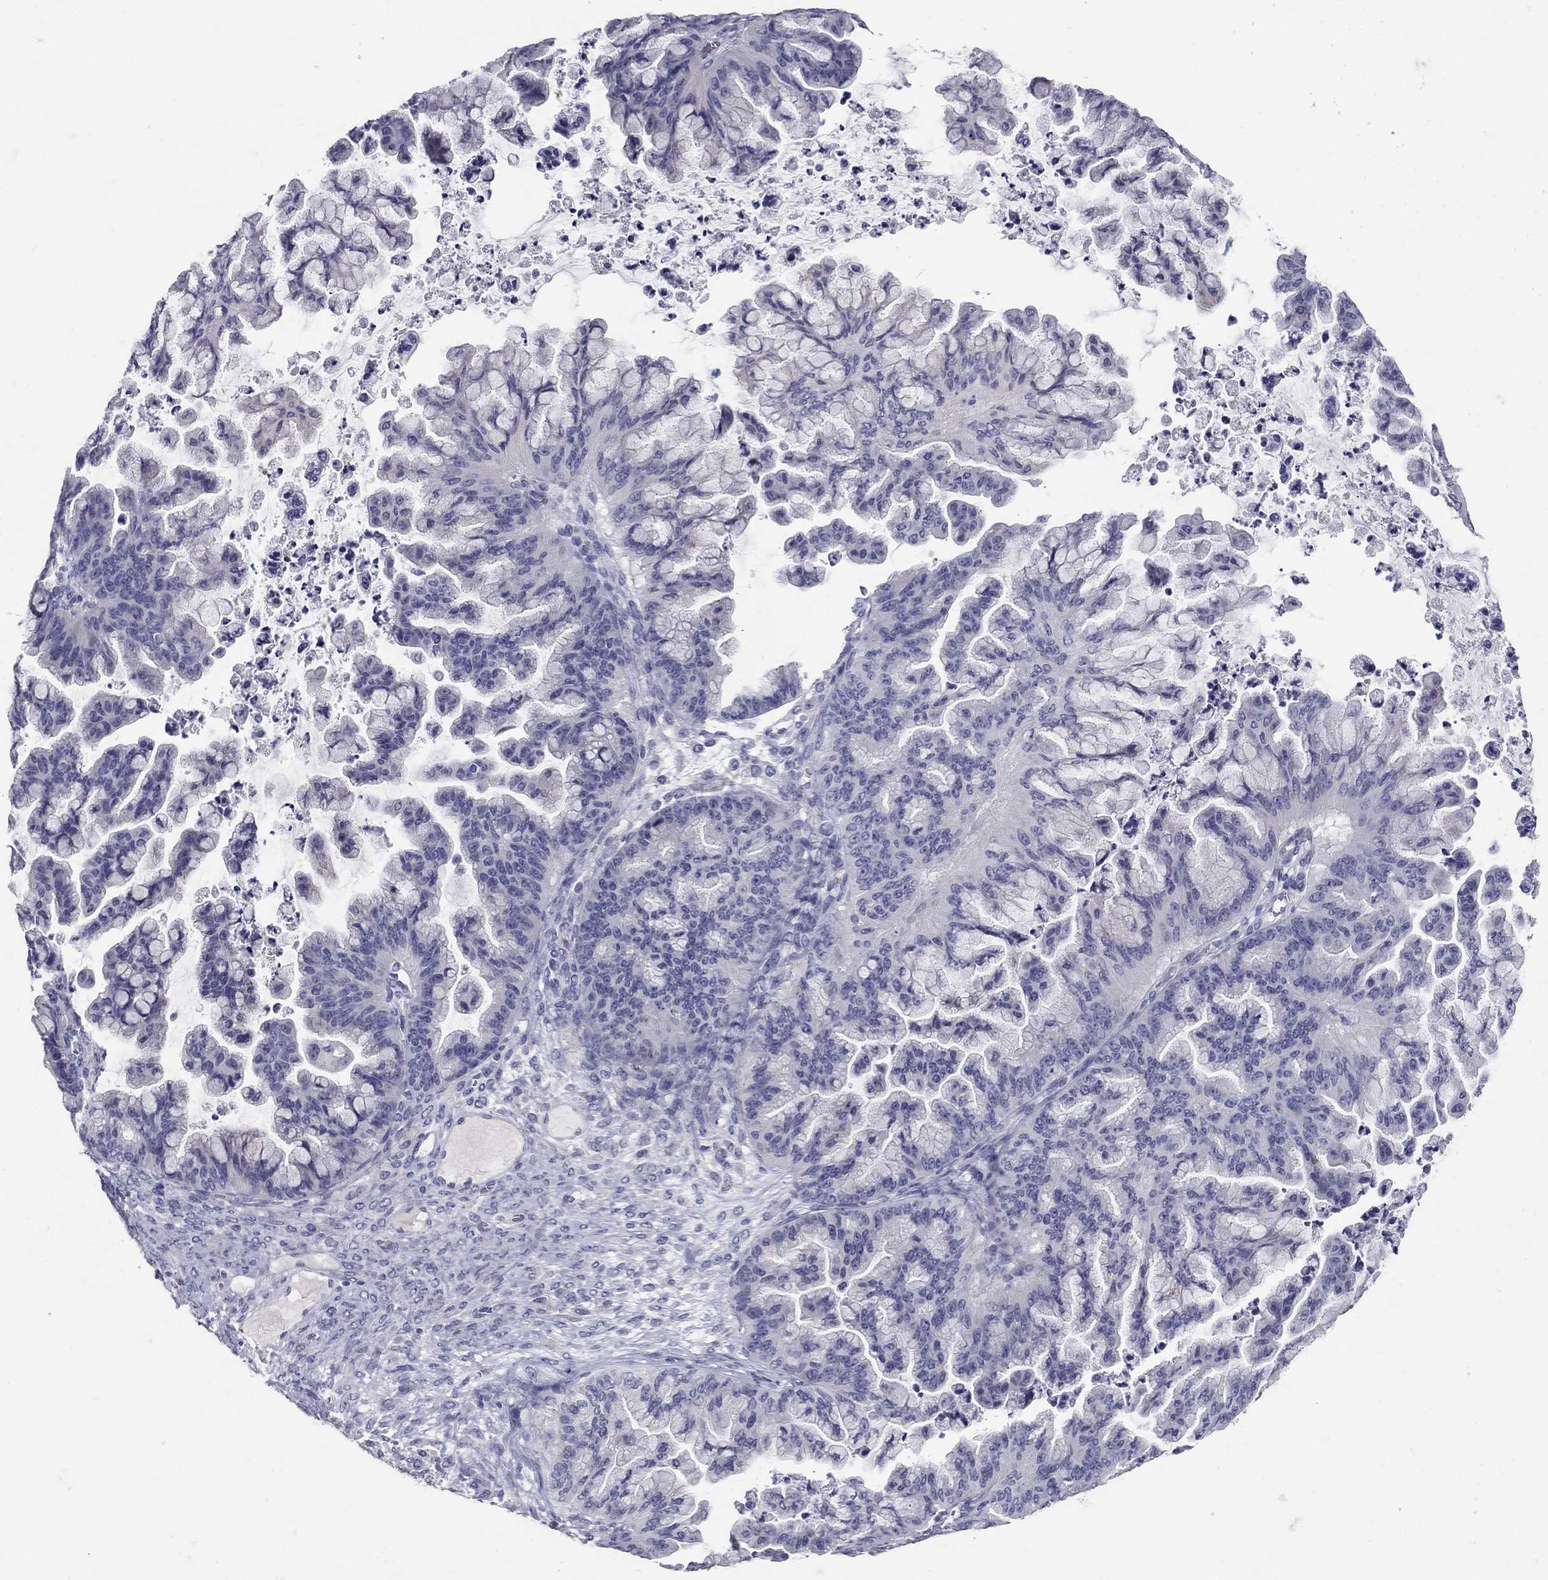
{"staining": {"intensity": "negative", "quantity": "none", "location": "none"}, "tissue": "ovarian cancer", "cell_type": "Tumor cells", "image_type": "cancer", "snomed": [{"axis": "morphology", "description": "Cystadenocarcinoma, mucinous, NOS"}, {"axis": "topography", "description": "Ovary"}], "caption": "High power microscopy histopathology image of an IHC histopathology image of ovarian cancer, revealing no significant expression in tumor cells.", "gene": "POMC", "patient": {"sex": "female", "age": 67}}